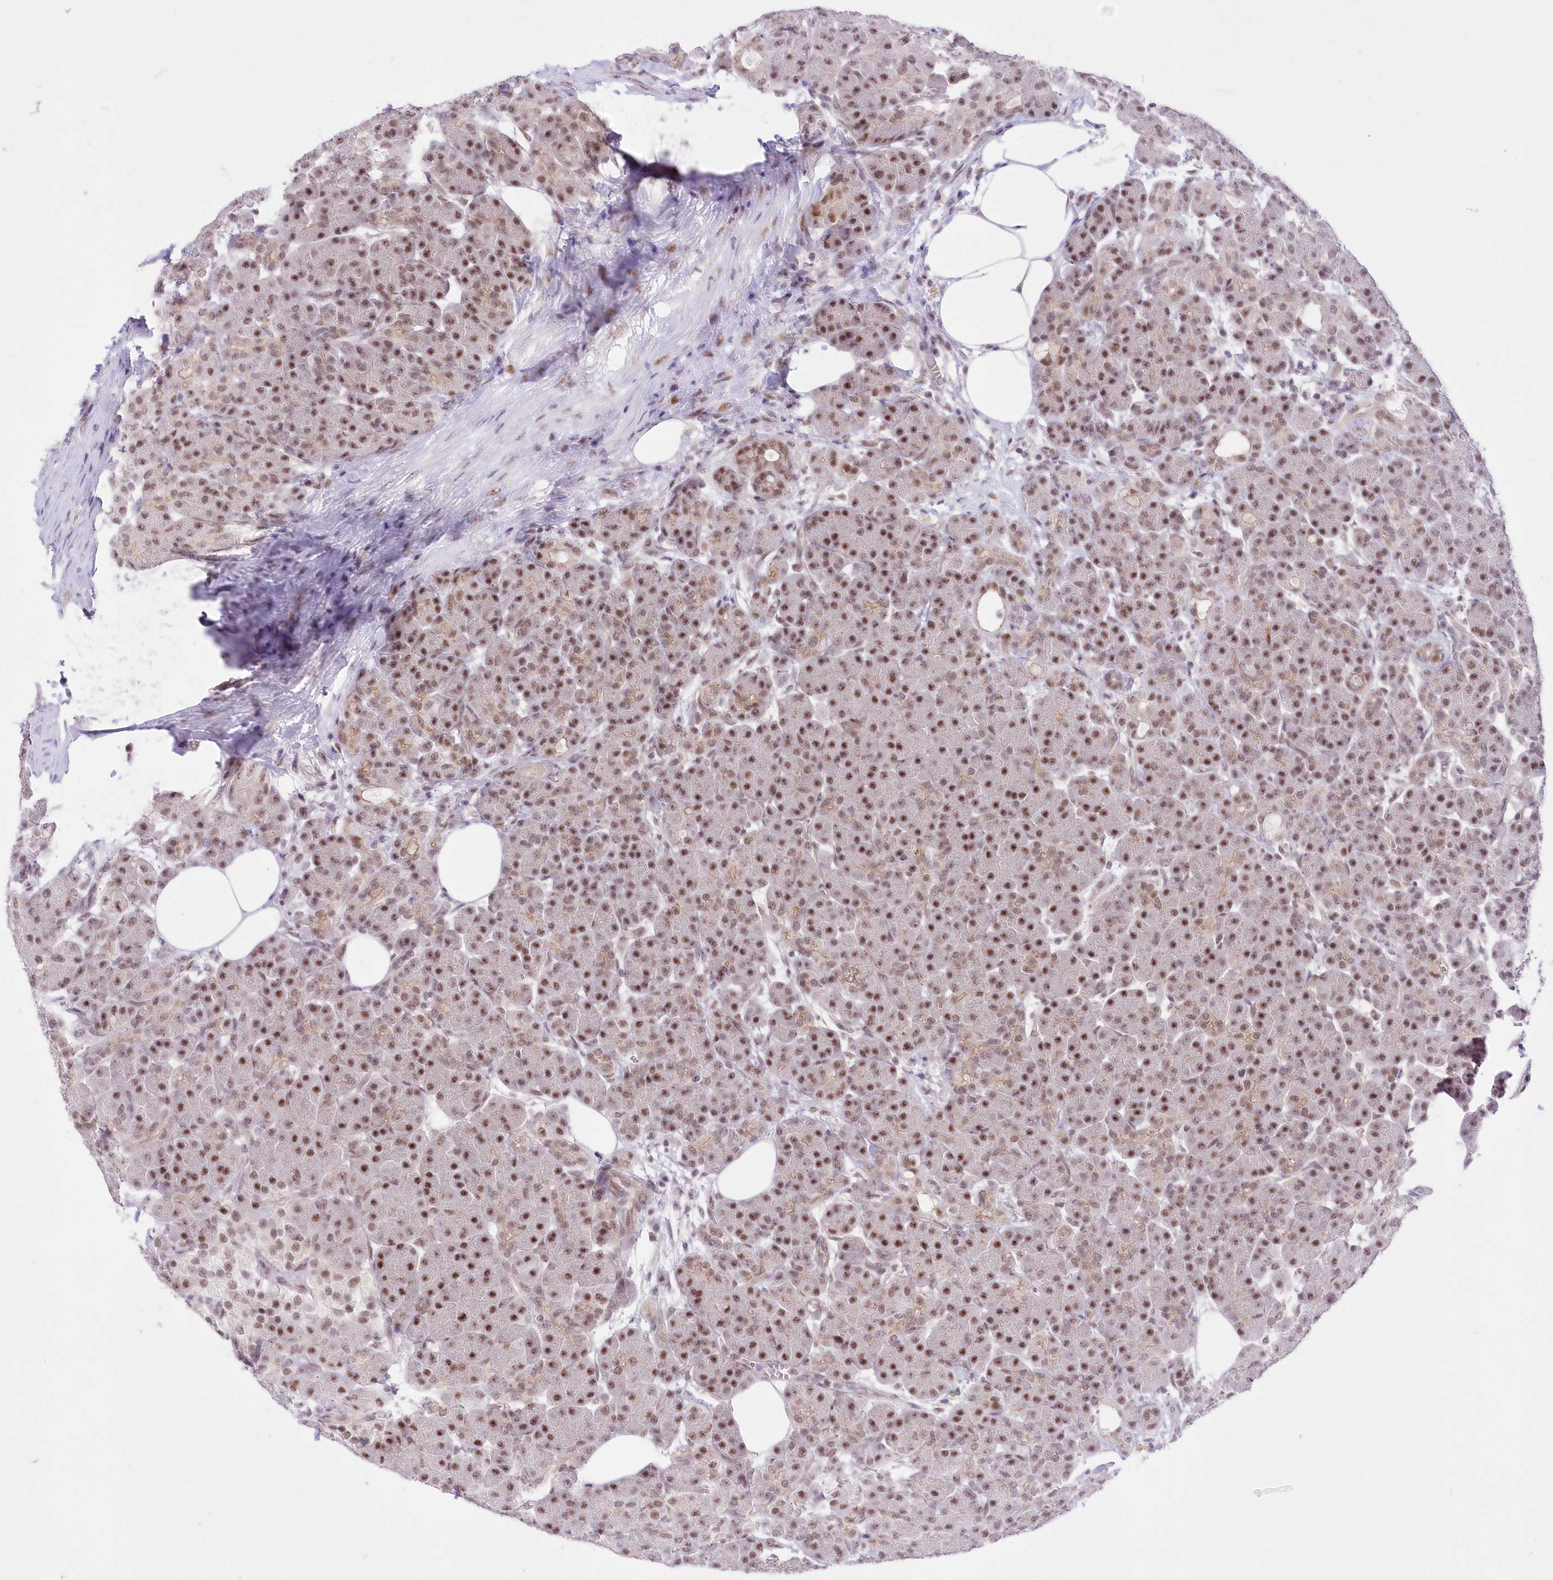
{"staining": {"intensity": "strong", "quantity": ">75%", "location": "nuclear"}, "tissue": "pancreas", "cell_type": "Exocrine glandular cells", "image_type": "normal", "snomed": [{"axis": "morphology", "description": "Normal tissue, NOS"}, {"axis": "topography", "description": "Pancreas"}], "caption": "About >75% of exocrine glandular cells in benign pancreas exhibit strong nuclear protein expression as visualized by brown immunohistochemical staining.", "gene": "NSUN2", "patient": {"sex": "male", "age": 63}}